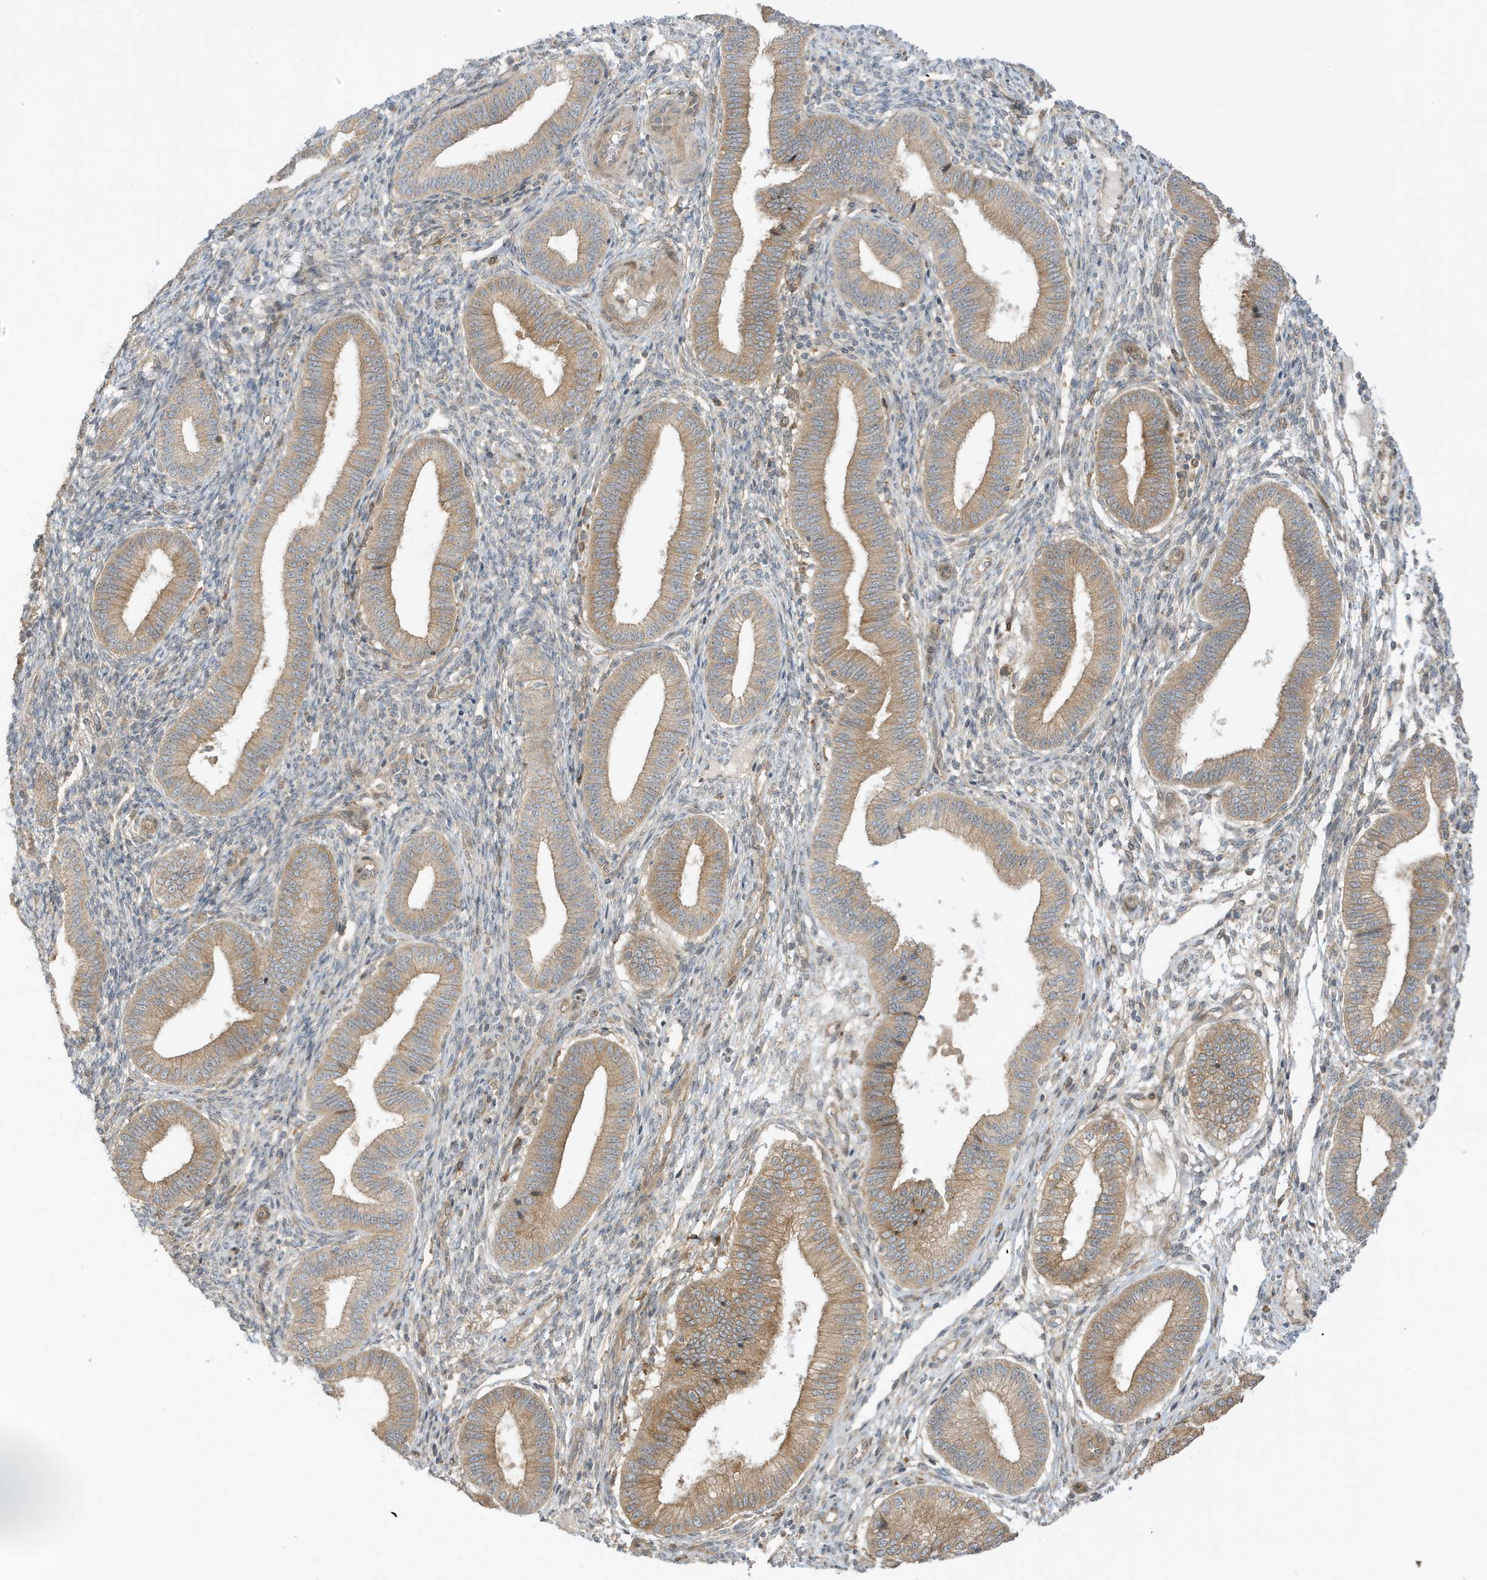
{"staining": {"intensity": "weak", "quantity": "<25%", "location": "cytoplasmic/membranous"}, "tissue": "endometrium", "cell_type": "Cells in endometrial stroma", "image_type": "normal", "snomed": [{"axis": "morphology", "description": "Normal tissue, NOS"}, {"axis": "topography", "description": "Endometrium"}], "caption": "Immunohistochemical staining of unremarkable endometrium reveals no significant expression in cells in endometrial stroma. The staining was performed using DAB (3,3'-diaminobenzidine) to visualize the protein expression in brown, while the nuclei were stained in blue with hematoxylin (Magnification: 20x).", "gene": "SCARF2", "patient": {"sex": "female", "age": 39}}